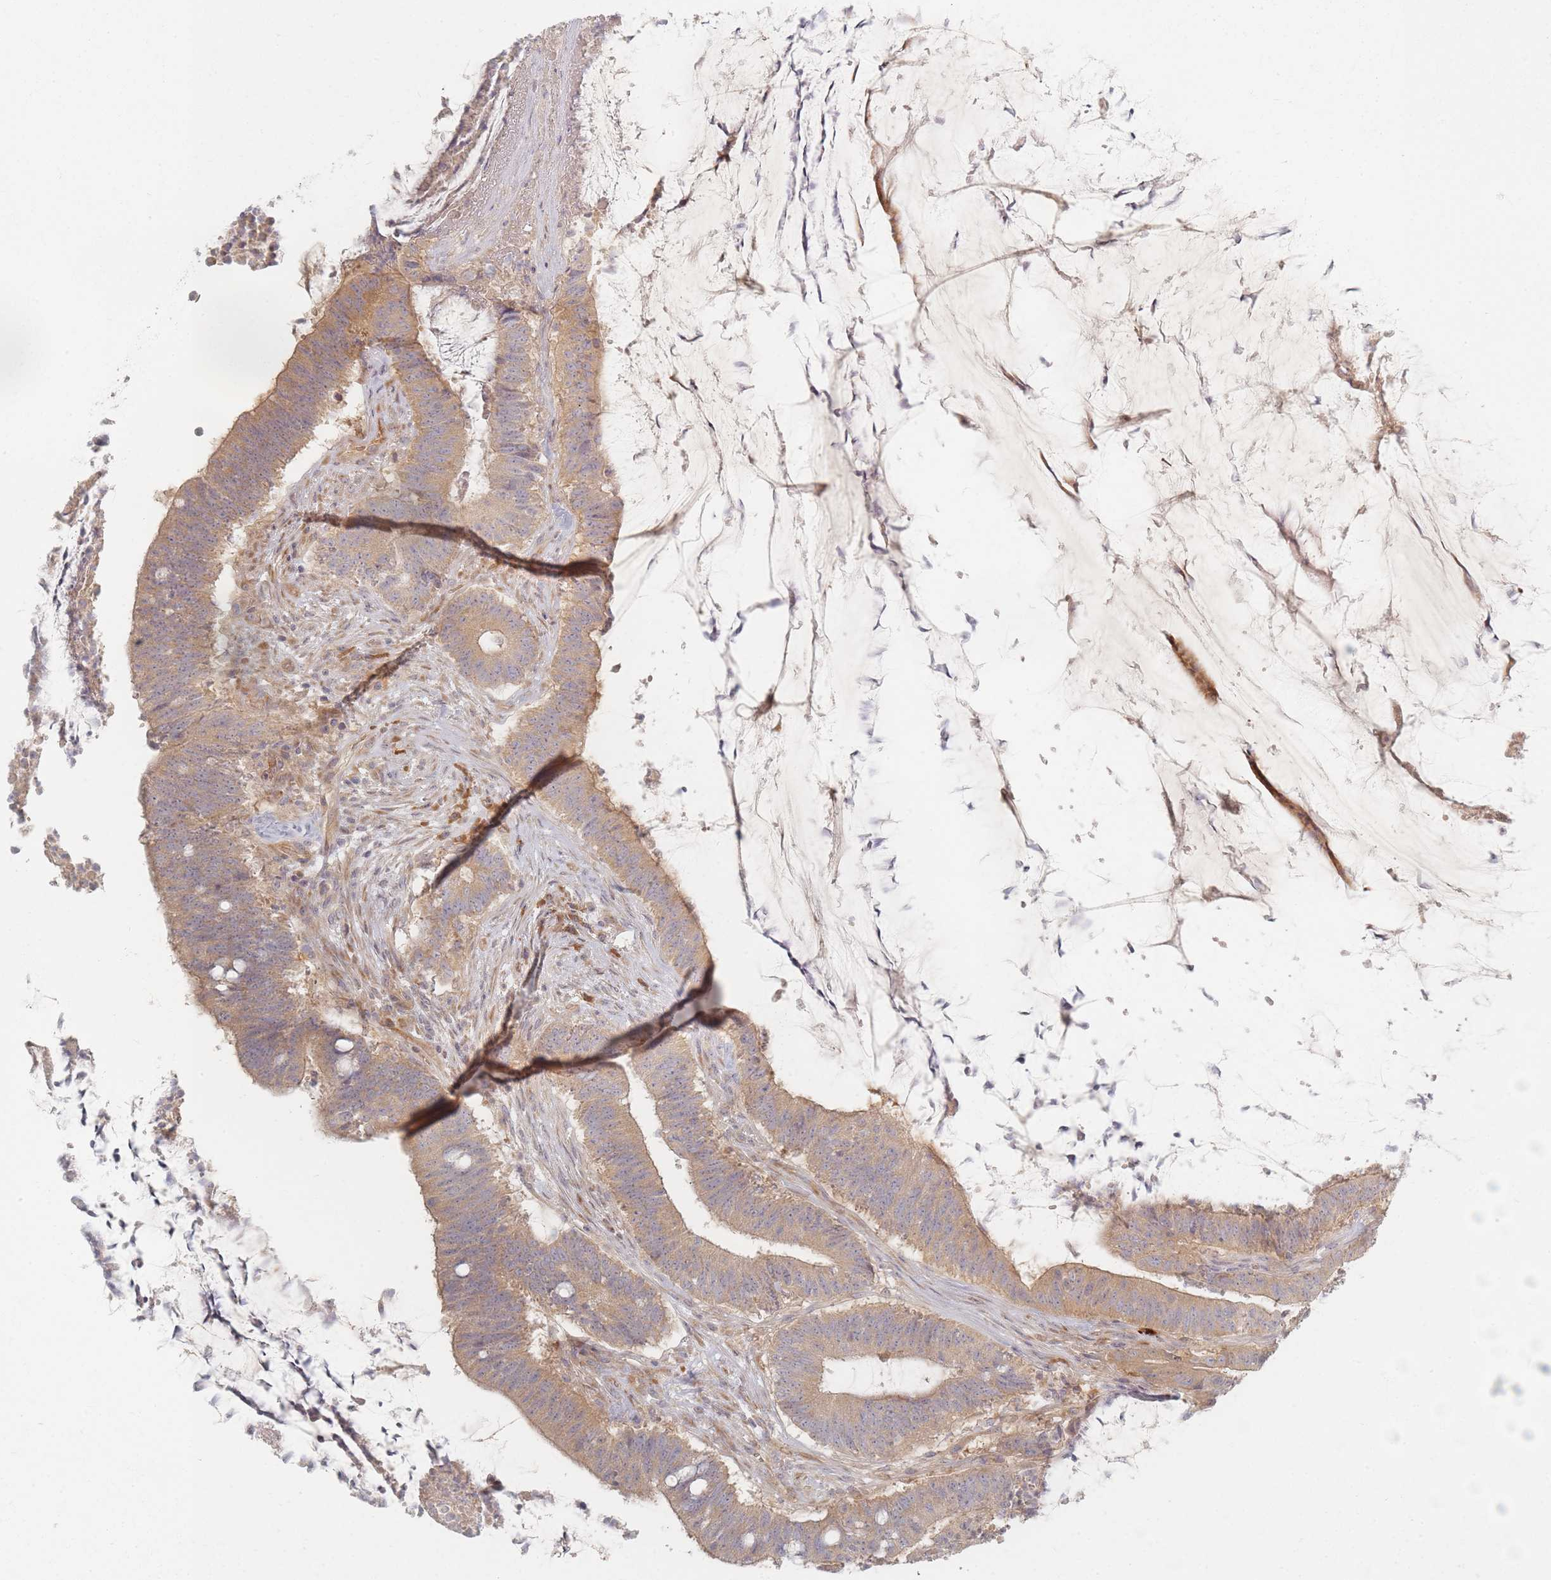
{"staining": {"intensity": "moderate", "quantity": ">75%", "location": "cytoplasmic/membranous"}, "tissue": "colorectal cancer", "cell_type": "Tumor cells", "image_type": "cancer", "snomed": [{"axis": "morphology", "description": "Adenocarcinoma, NOS"}, {"axis": "topography", "description": "Colon"}], "caption": "Tumor cells show medium levels of moderate cytoplasmic/membranous expression in approximately >75% of cells in colorectal adenocarcinoma.", "gene": "ZKSCAN7", "patient": {"sex": "female", "age": 43}}